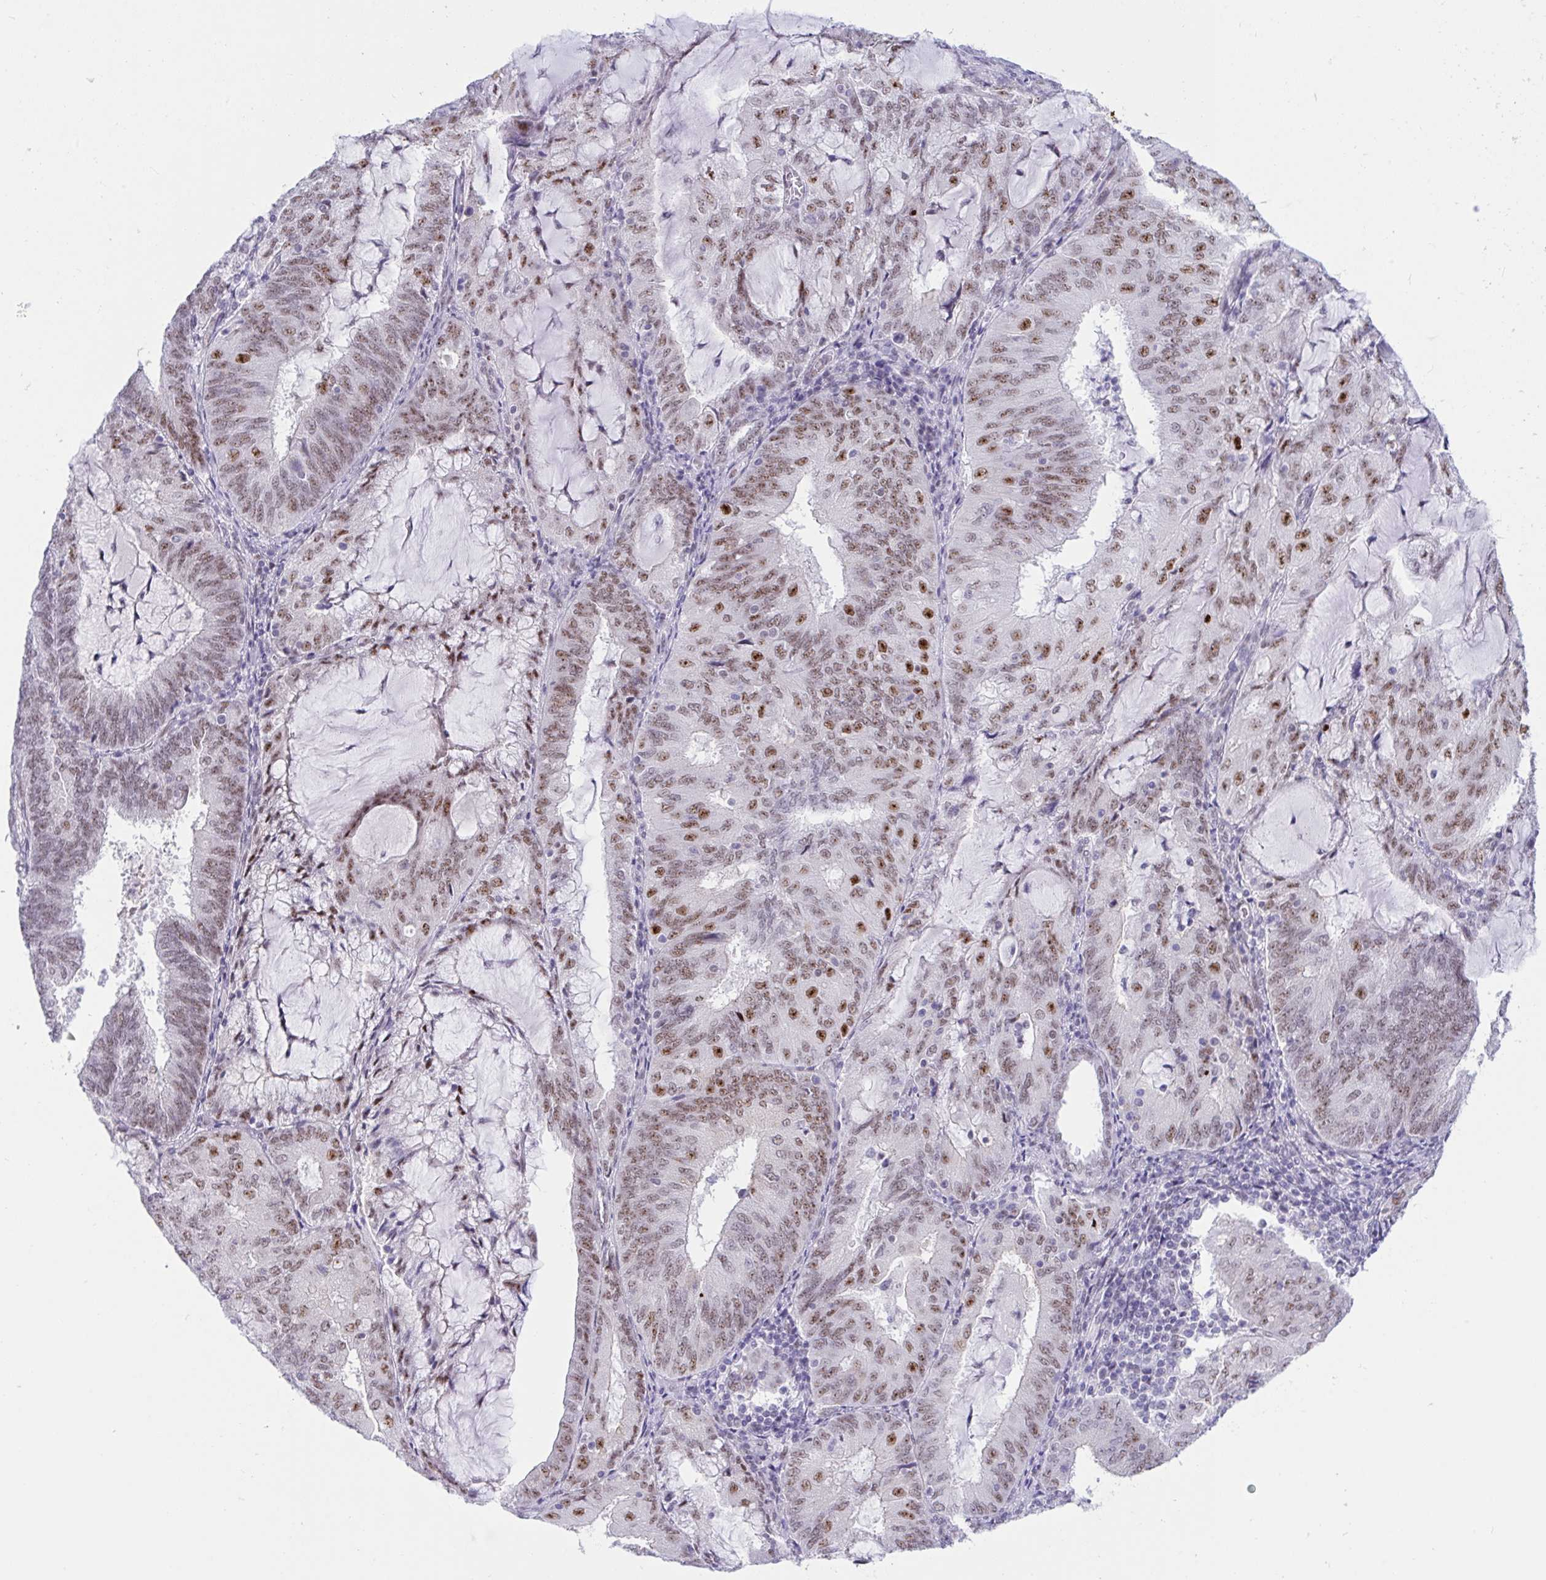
{"staining": {"intensity": "strong", "quantity": "25%-75%", "location": "nuclear"}, "tissue": "endometrial cancer", "cell_type": "Tumor cells", "image_type": "cancer", "snomed": [{"axis": "morphology", "description": "Adenocarcinoma, NOS"}, {"axis": "topography", "description": "Endometrium"}], "caption": "Immunohistochemical staining of endometrial cancer shows high levels of strong nuclear protein staining in approximately 25%-75% of tumor cells. (brown staining indicates protein expression, while blue staining denotes nuclei).", "gene": "IKZF2", "patient": {"sex": "female", "age": 81}}